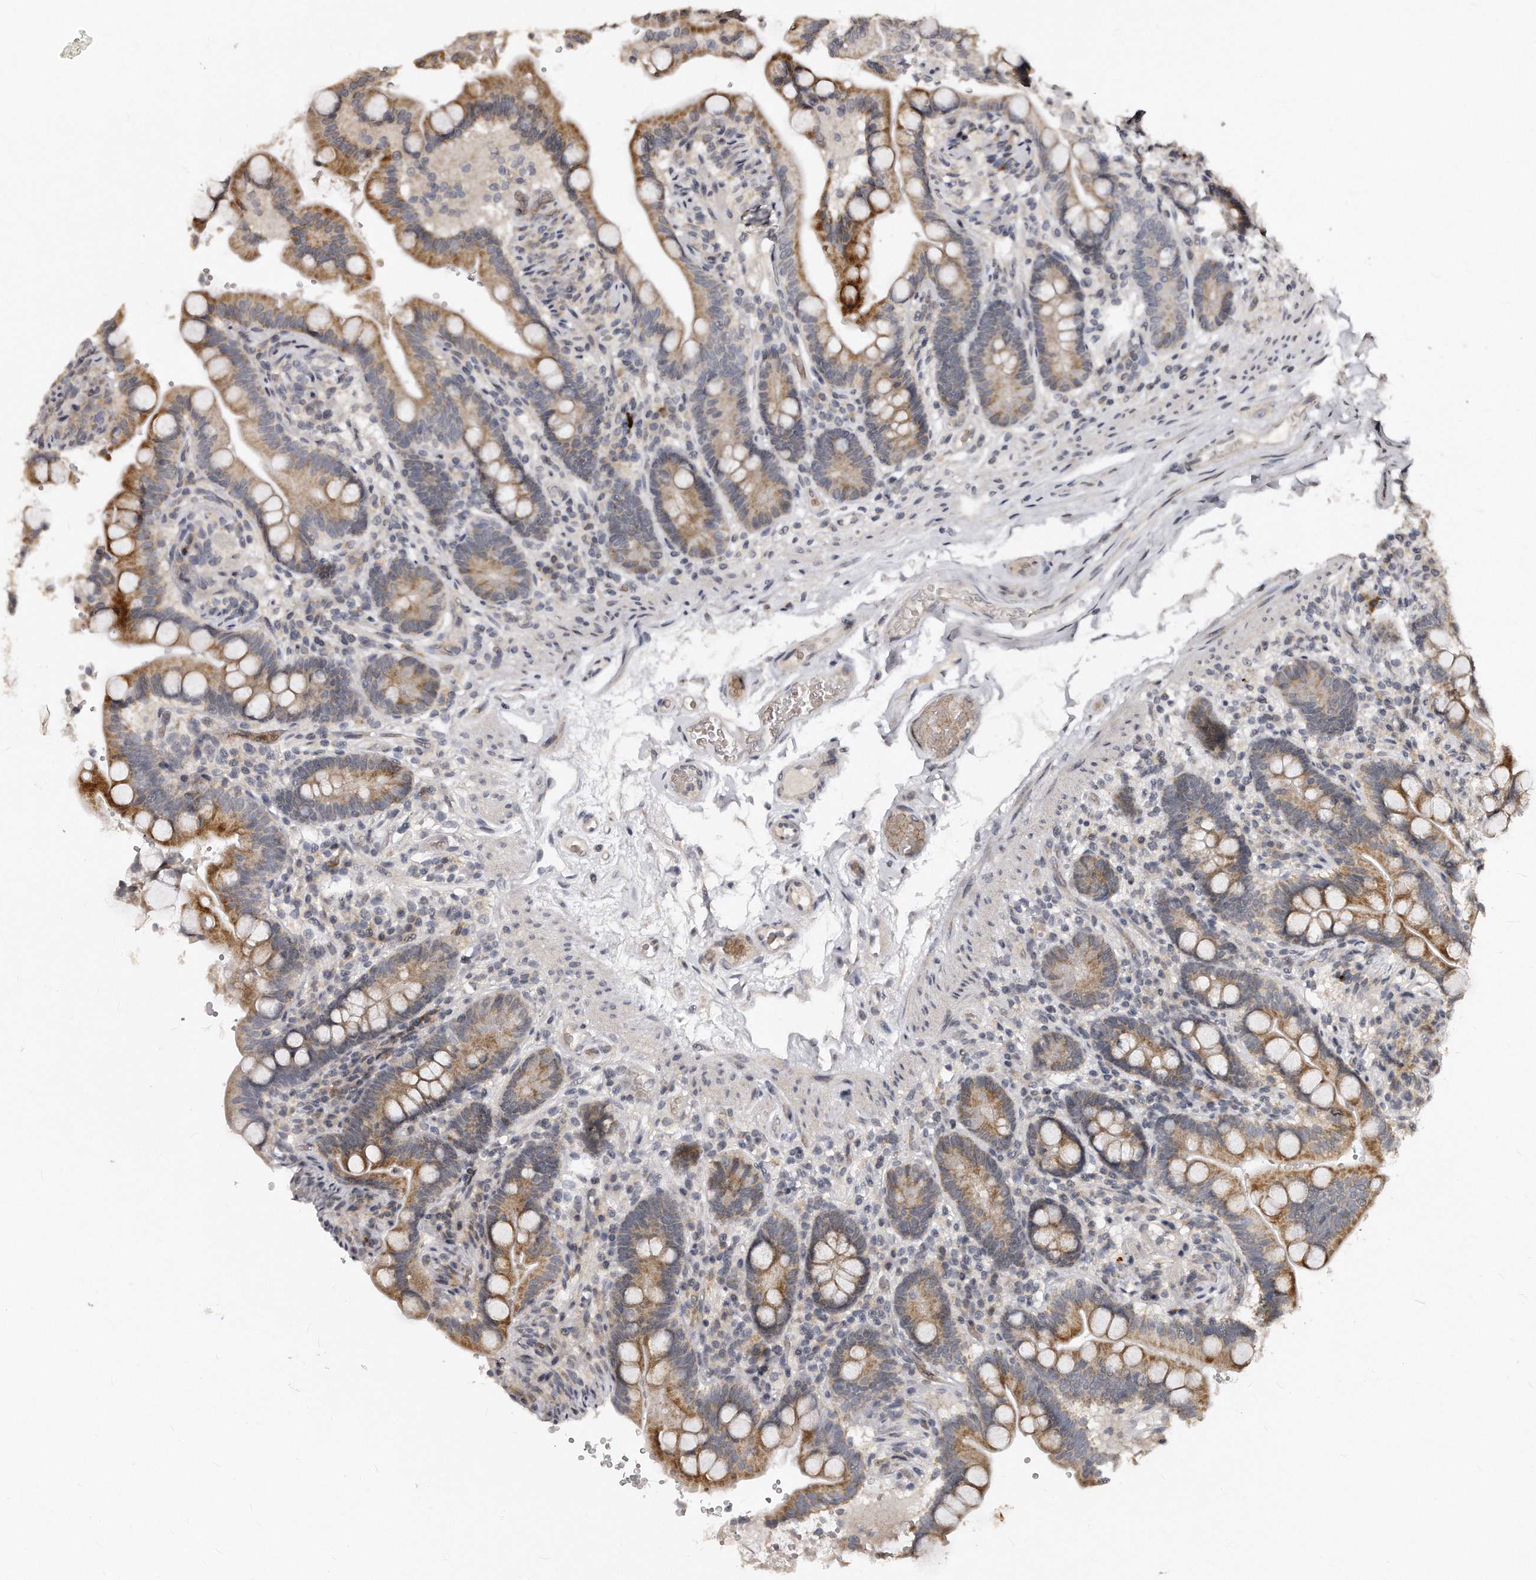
{"staining": {"intensity": "negative", "quantity": "none", "location": "none"}, "tissue": "colon", "cell_type": "Endothelial cells", "image_type": "normal", "snomed": [{"axis": "morphology", "description": "Normal tissue, NOS"}, {"axis": "topography", "description": "Smooth muscle"}, {"axis": "topography", "description": "Colon"}], "caption": "A micrograph of human colon is negative for staining in endothelial cells.", "gene": "TSHR", "patient": {"sex": "male", "age": 73}}